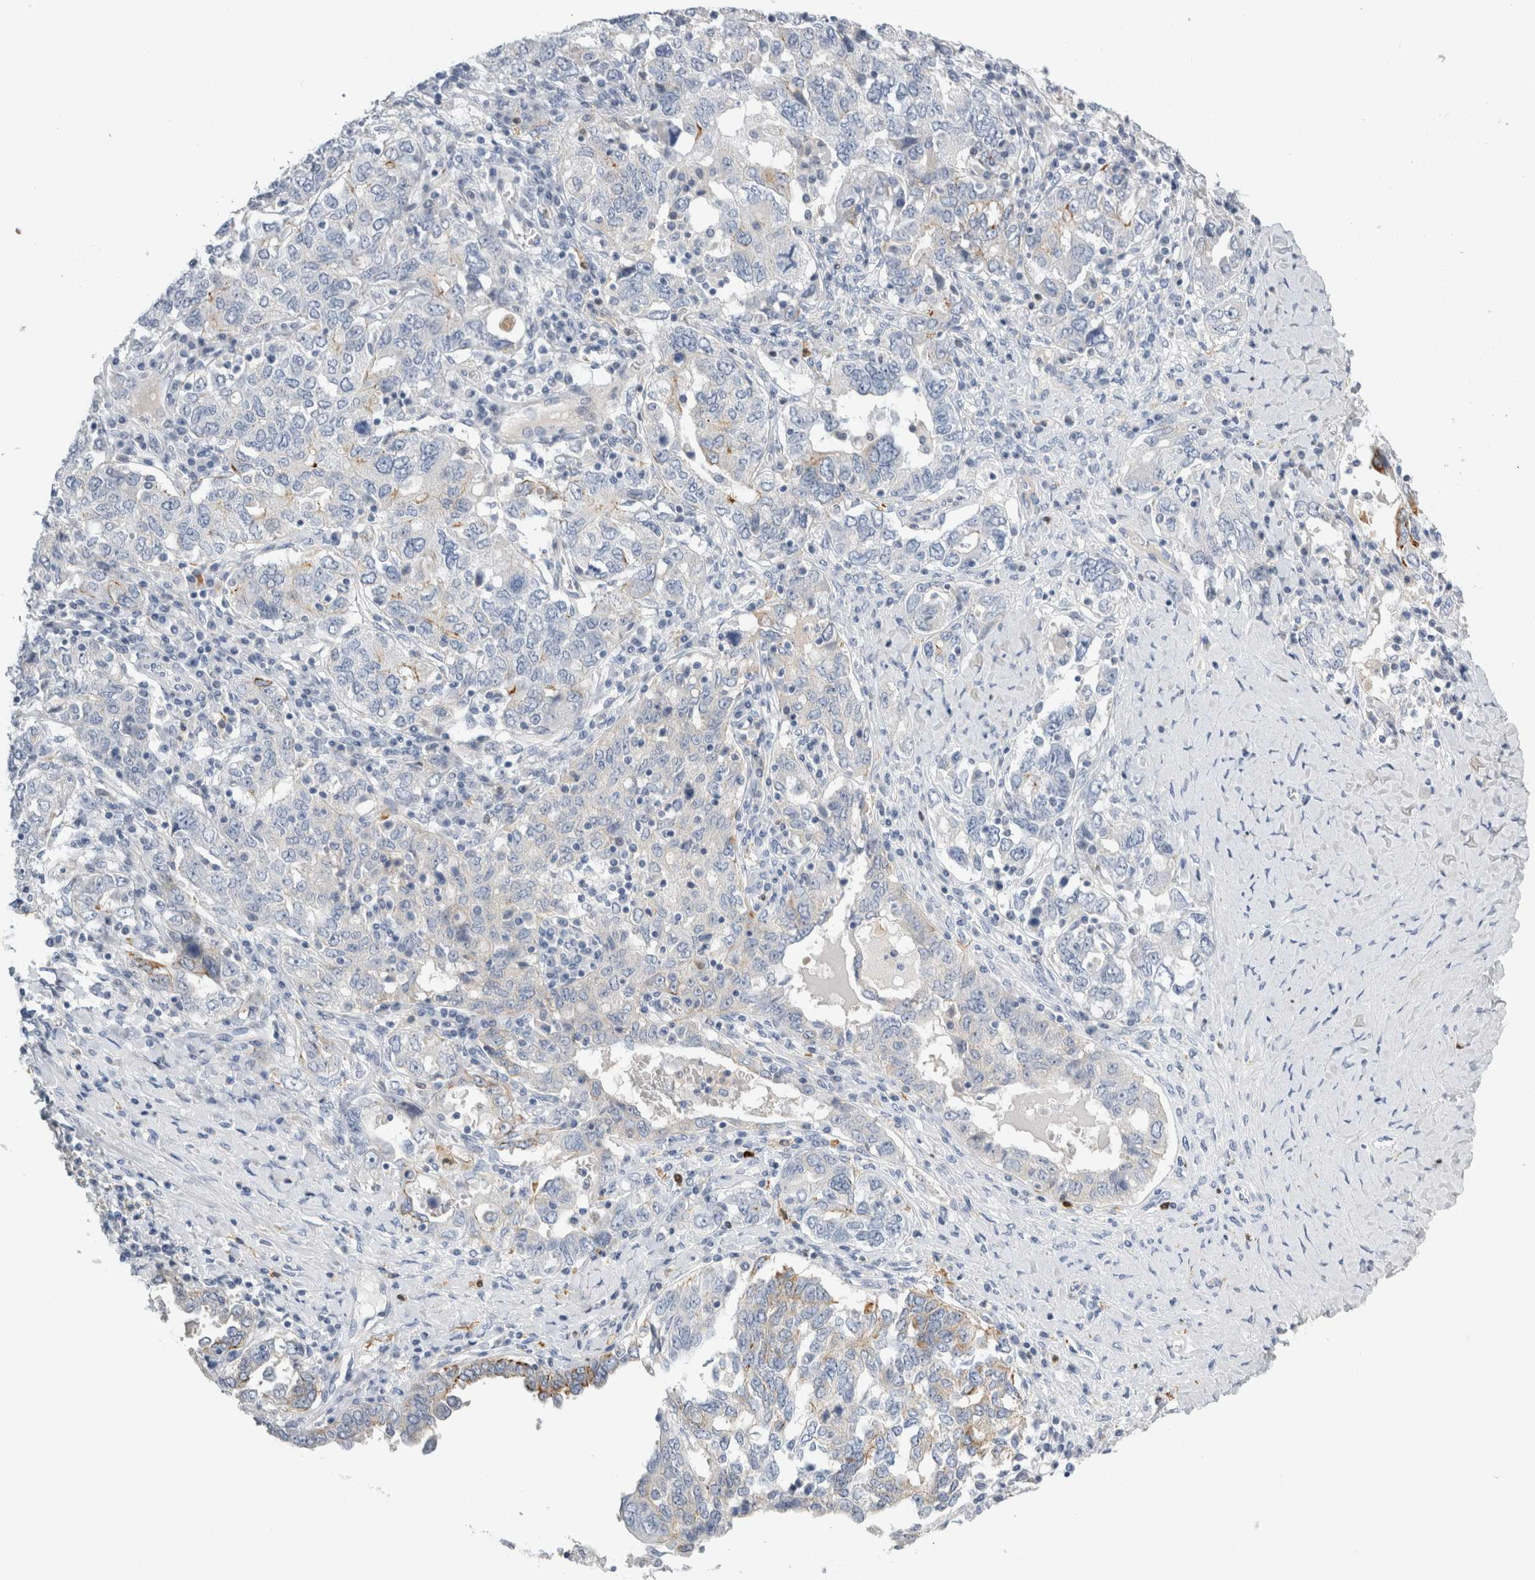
{"staining": {"intensity": "weak", "quantity": "<25%", "location": "cytoplasmic/membranous"}, "tissue": "ovarian cancer", "cell_type": "Tumor cells", "image_type": "cancer", "snomed": [{"axis": "morphology", "description": "Carcinoma, endometroid"}, {"axis": "topography", "description": "Ovary"}], "caption": "The image reveals no staining of tumor cells in ovarian cancer.", "gene": "SLC20A2", "patient": {"sex": "female", "age": 62}}